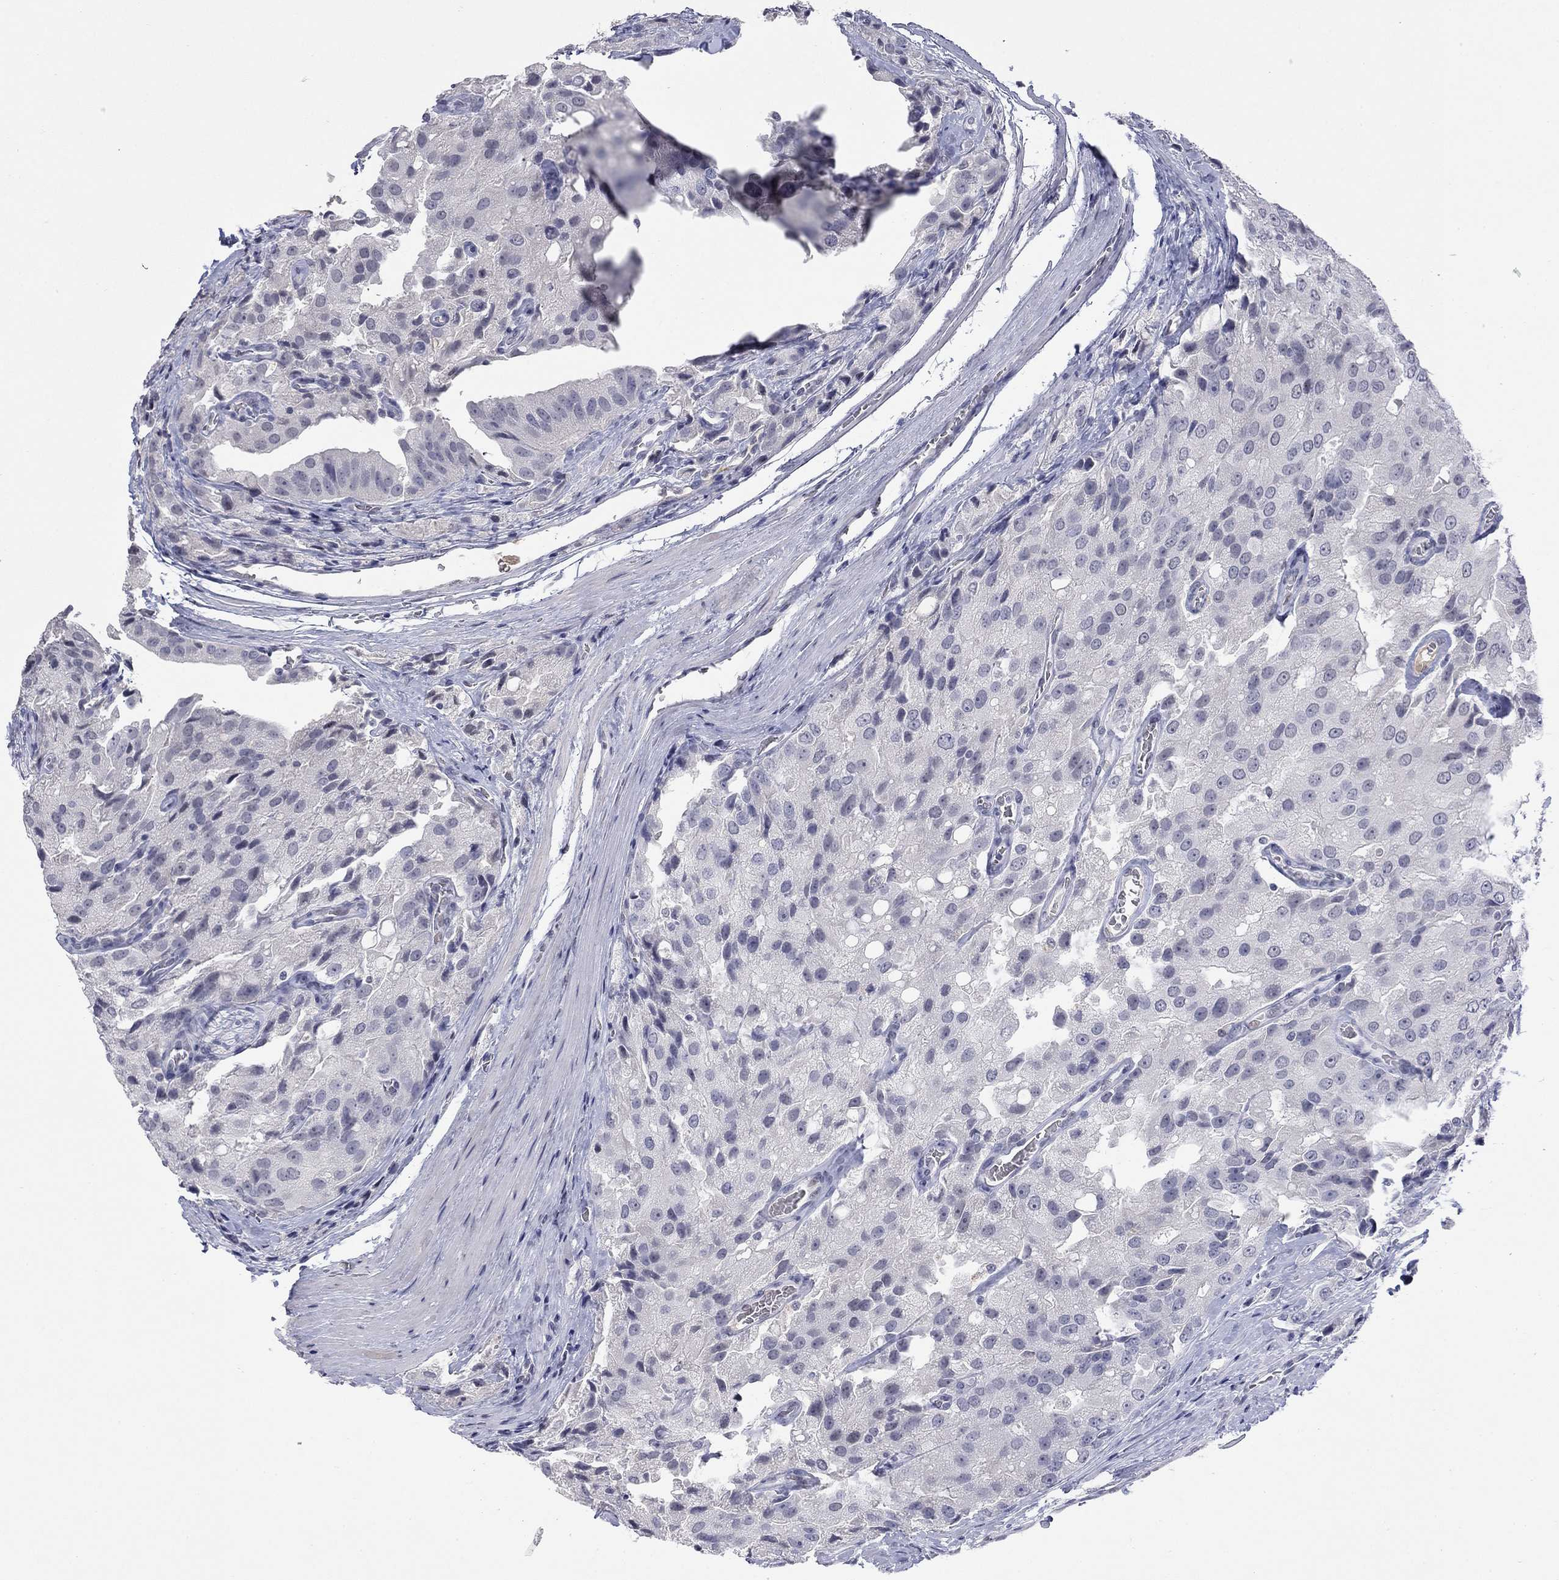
{"staining": {"intensity": "negative", "quantity": "none", "location": "none"}, "tissue": "prostate cancer", "cell_type": "Tumor cells", "image_type": "cancer", "snomed": [{"axis": "morphology", "description": "Adenocarcinoma, NOS"}, {"axis": "topography", "description": "Prostate and seminal vesicle, NOS"}, {"axis": "topography", "description": "Prostate"}], "caption": "Tumor cells show no significant expression in adenocarcinoma (prostate).", "gene": "SLC51A", "patient": {"sex": "male", "age": 67}}